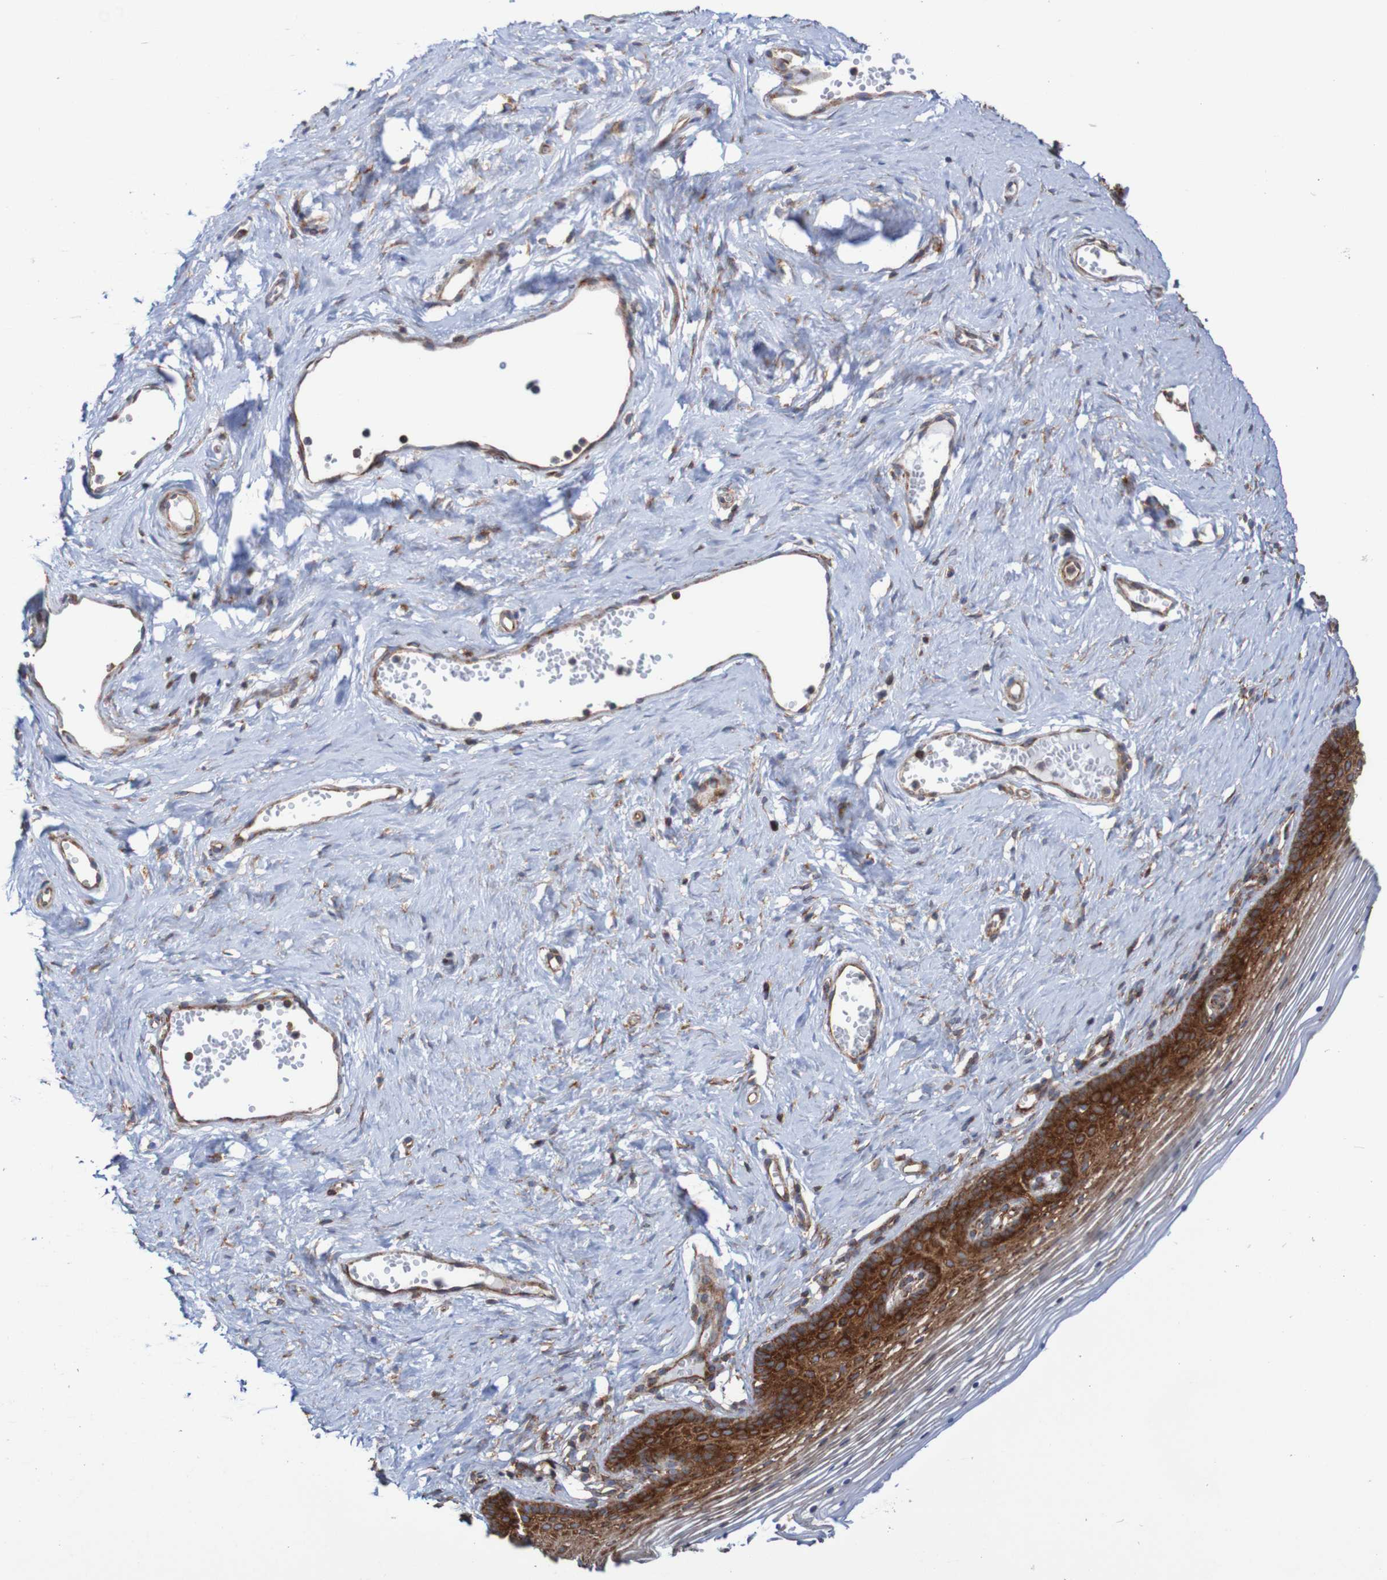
{"staining": {"intensity": "strong", "quantity": ">75%", "location": "cytoplasmic/membranous"}, "tissue": "vagina", "cell_type": "Squamous epithelial cells", "image_type": "normal", "snomed": [{"axis": "morphology", "description": "Normal tissue, NOS"}, {"axis": "topography", "description": "Vagina"}], "caption": "Brown immunohistochemical staining in benign human vagina shows strong cytoplasmic/membranous staining in approximately >75% of squamous epithelial cells. (DAB IHC with brightfield microscopy, high magnification).", "gene": "FXR2", "patient": {"sex": "female", "age": 32}}